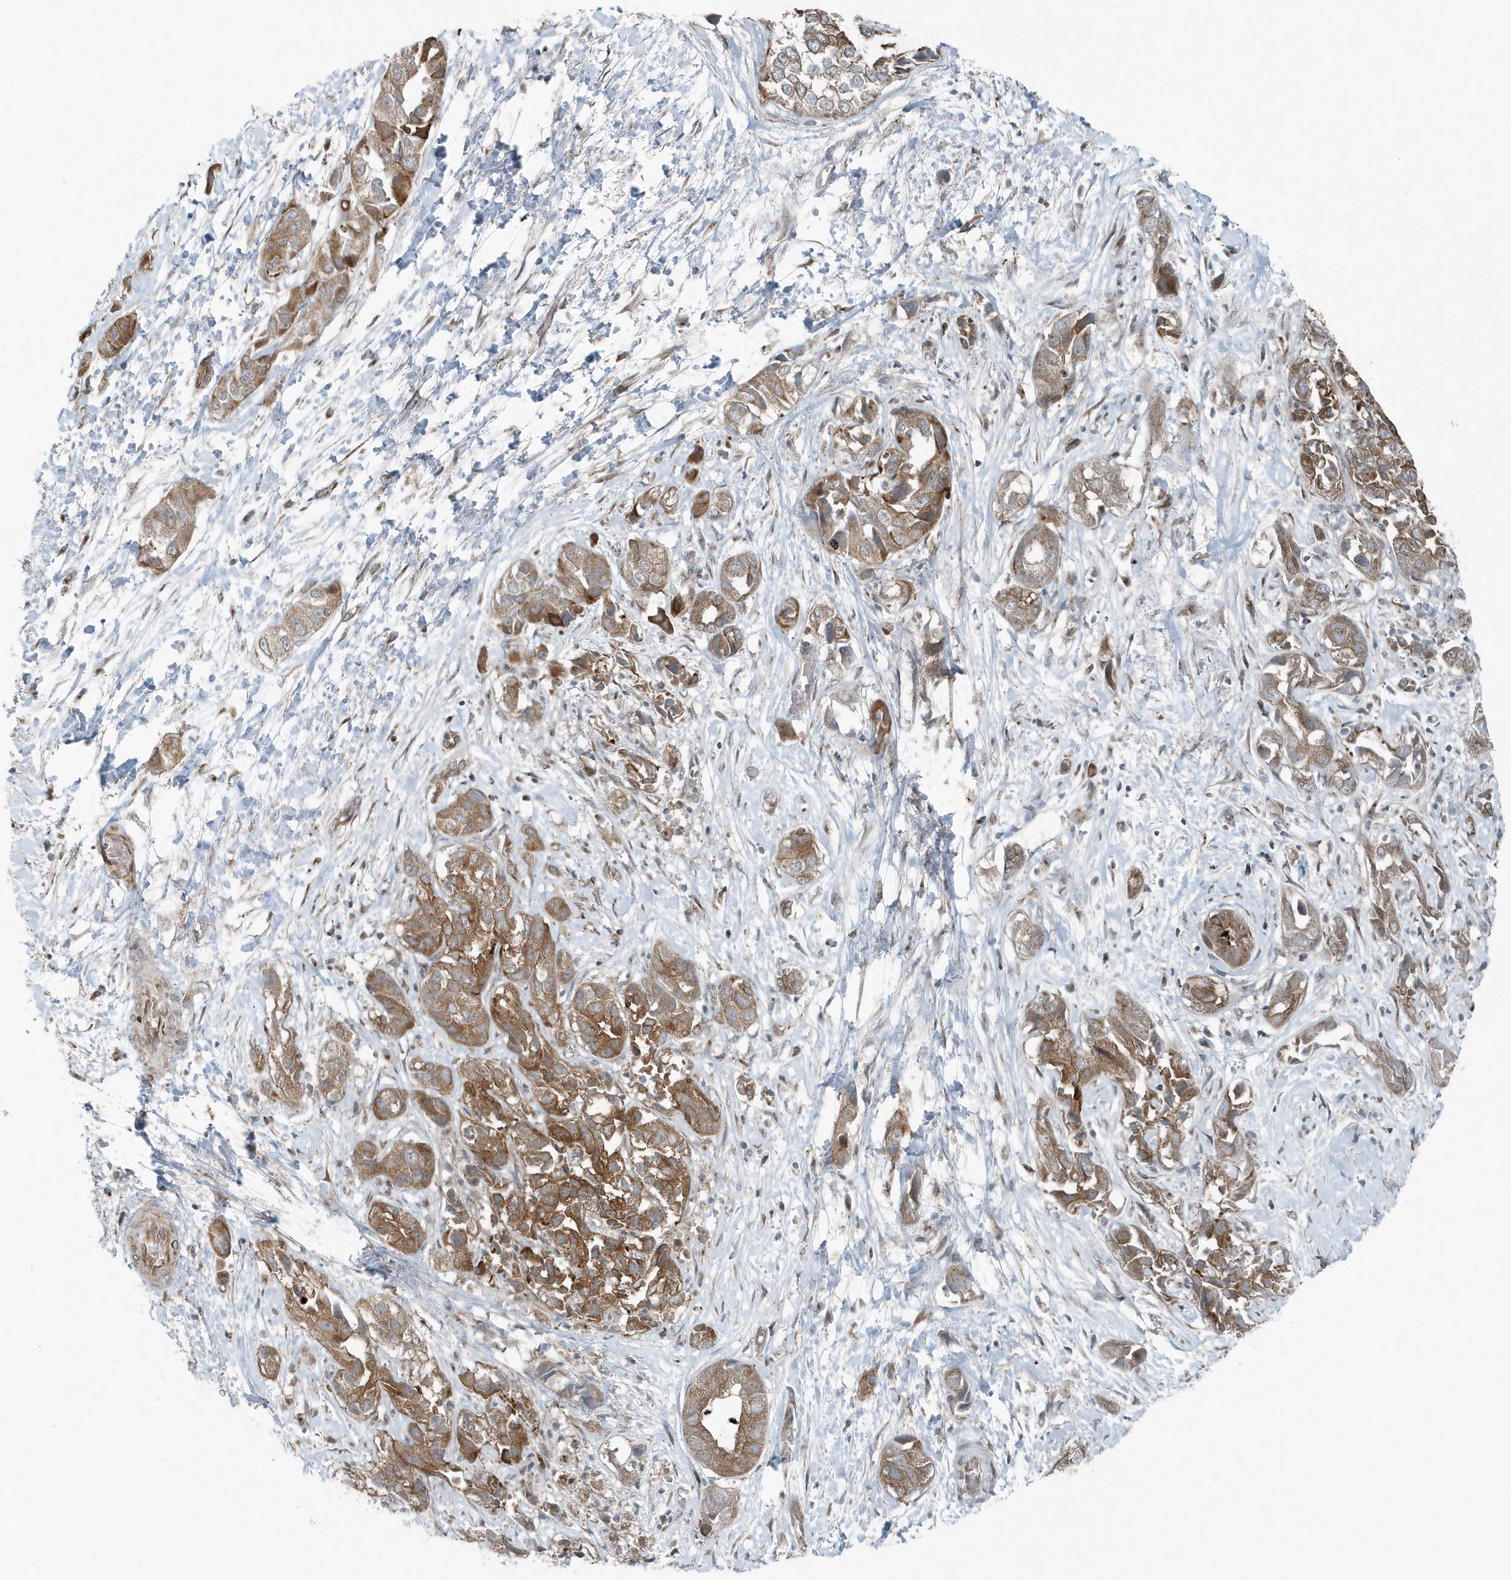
{"staining": {"intensity": "moderate", "quantity": ">75%", "location": "cytoplasmic/membranous"}, "tissue": "liver cancer", "cell_type": "Tumor cells", "image_type": "cancer", "snomed": [{"axis": "morphology", "description": "Cholangiocarcinoma"}, {"axis": "topography", "description": "Liver"}], "caption": "Immunohistochemical staining of human liver cholangiocarcinoma demonstrates medium levels of moderate cytoplasmic/membranous positivity in approximately >75% of tumor cells.", "gene": "GCC2", "patient": {"sex": "female", "age": 52}}